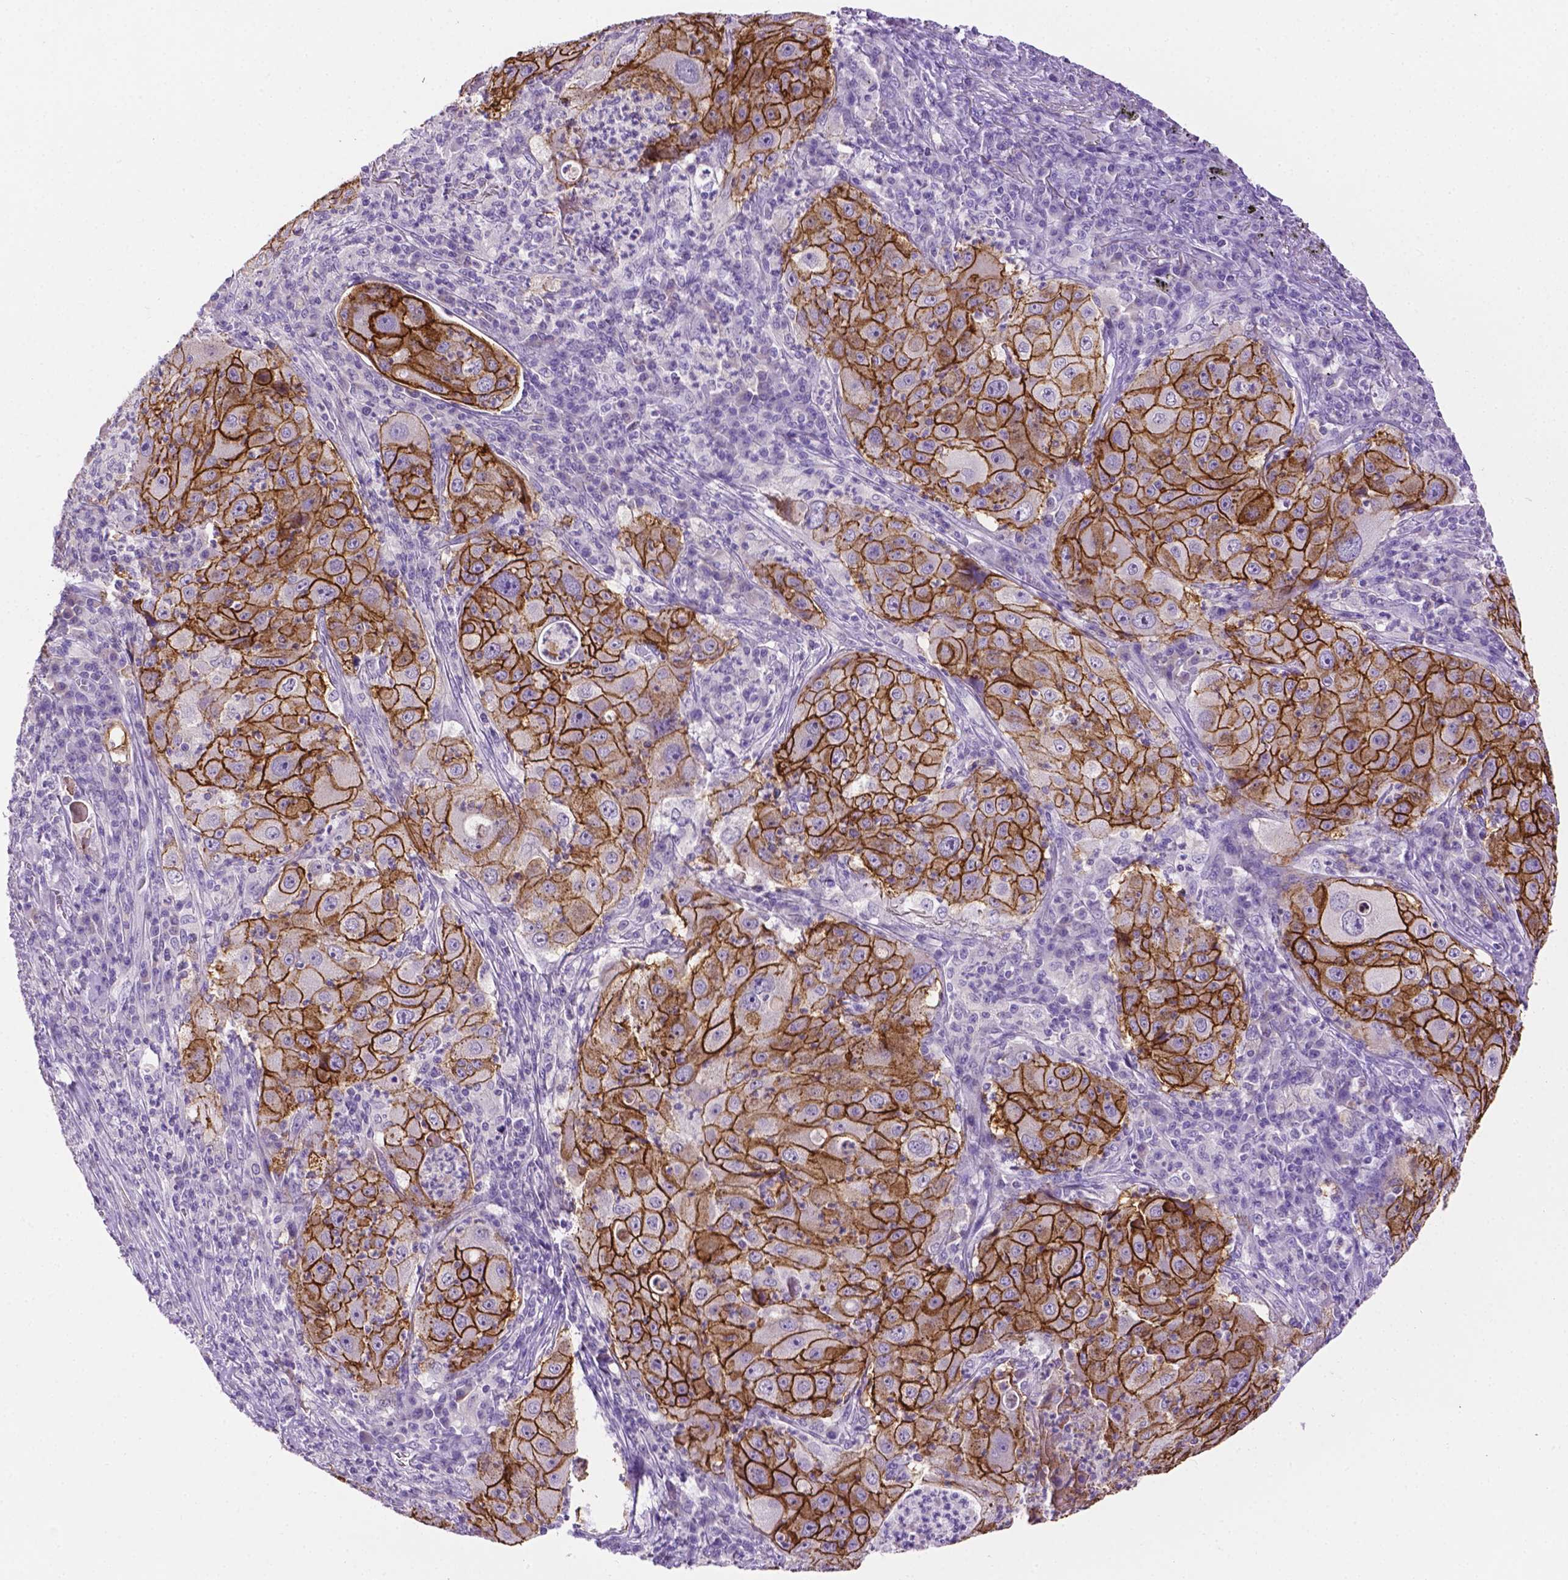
{"staining": {"intensity": "strong", "quantity": ">75%", "location": "cytoplasmic/membranous"}, "tissue": "lung cancer", "cell_type": "Tumor cells", "image_type": "cancer", "snomed": [{"axis": "morphology", "description": "Squamous cell carcinoma, NOS"}, {"axis": "topography", "description": "Lung"}], "caption": "IHC (DAB) staining of human lung cancer (squamous cell carcinoma) displays strong cytoplasmic/membranous protein positivity in approximately >75% of tumor cells. The protein is stained brown, and the nuclei are stained in blue (DAB IHC with brightfield microscopy, high magnification).", "gene": "TACSTD2", "patient": {"sex": "female", "age": 59}}